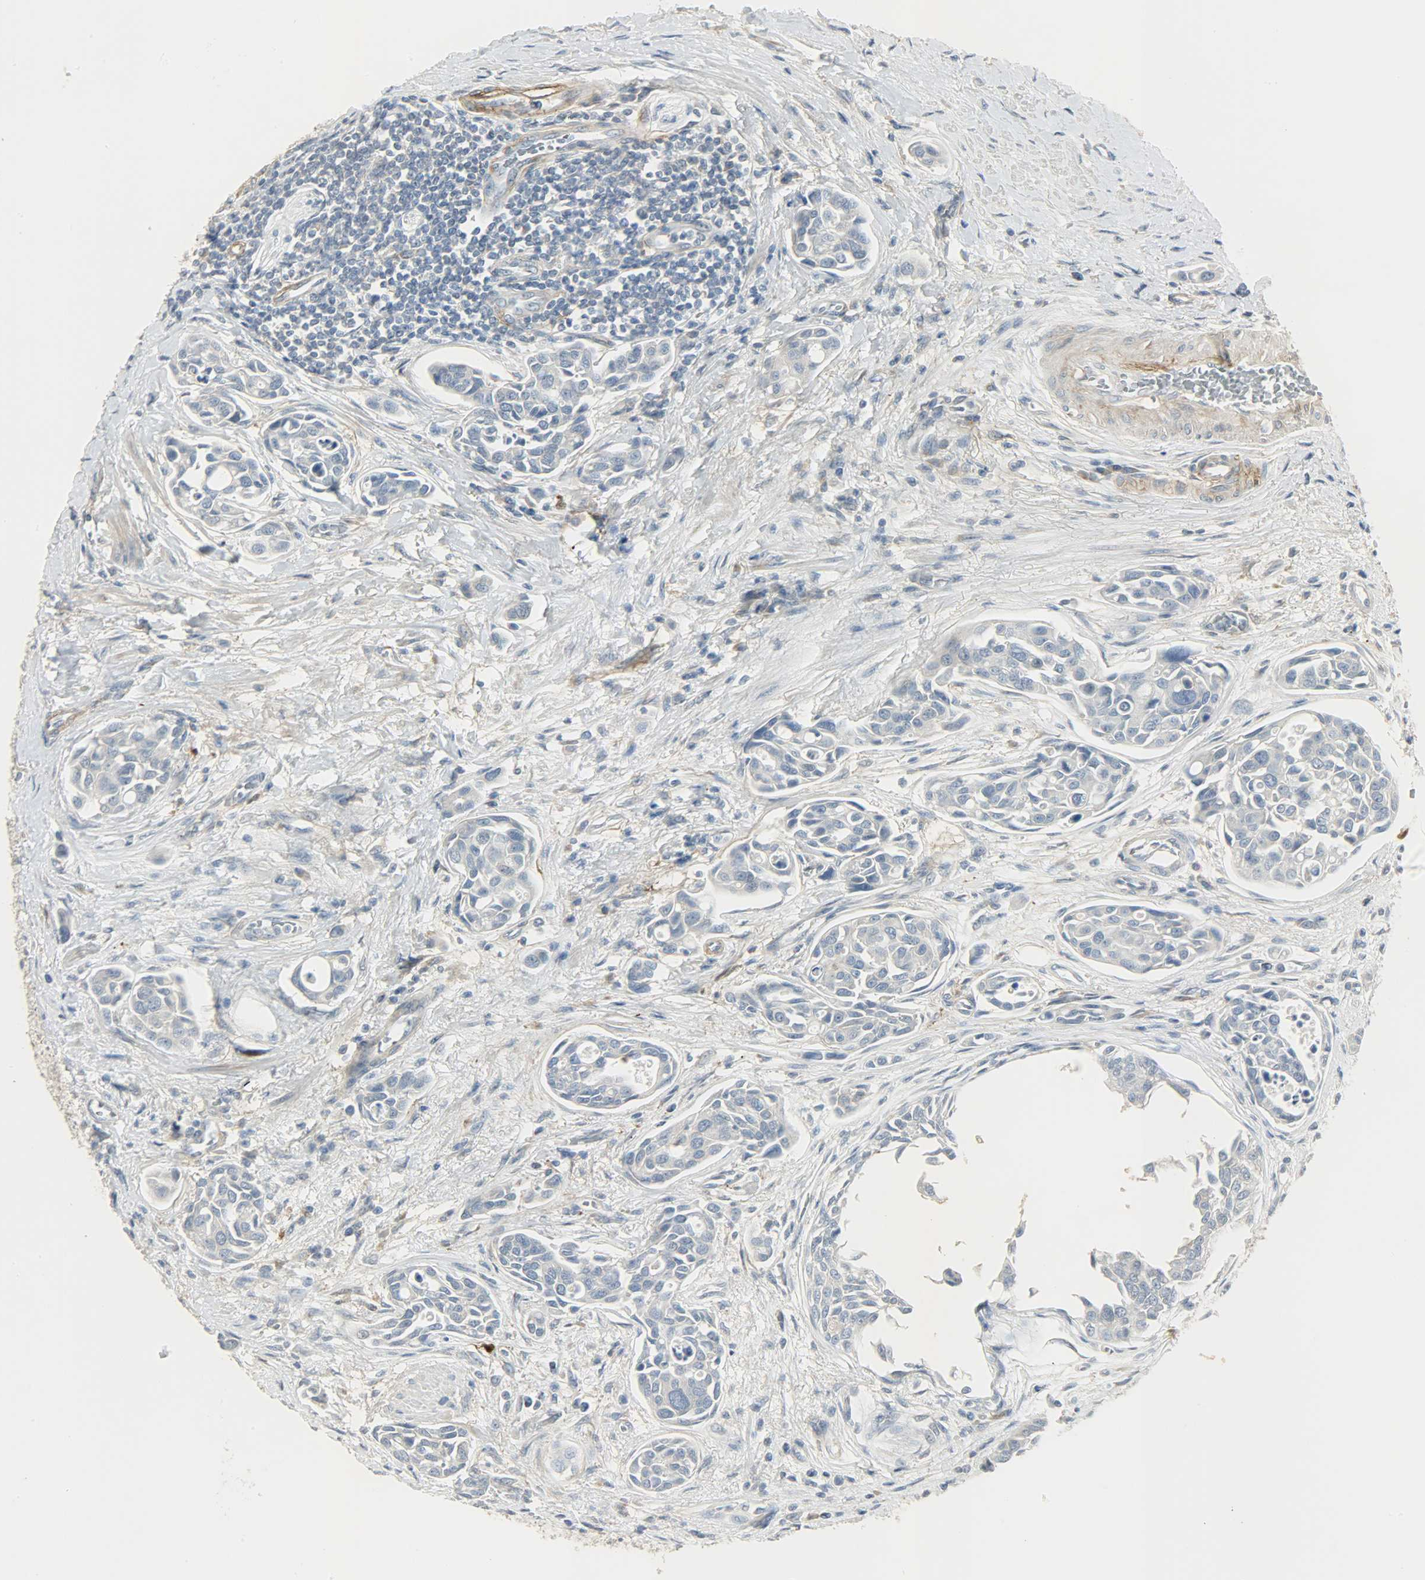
{"staining": {"intensity": "negative", "quantity": "none", "location": "none"}, "tissue": "urothelial cancer", "cell_type": "Tumor cells", "image_type": "cancer", "snomed": [{"axis": "morphology", "description": "Urothelial carcinoma, High grade"}, {"axis": "topography", "description": "Urinary bladder"}], "caption": "There is no significant positivity in tumor cells of urothelial cancer. The staining is performed using DAB brown chromogen with nuclei counter-stained in using hematoxylin.", "gene": "ENPEP", "patient": {"sex": "male", "age": 78}}